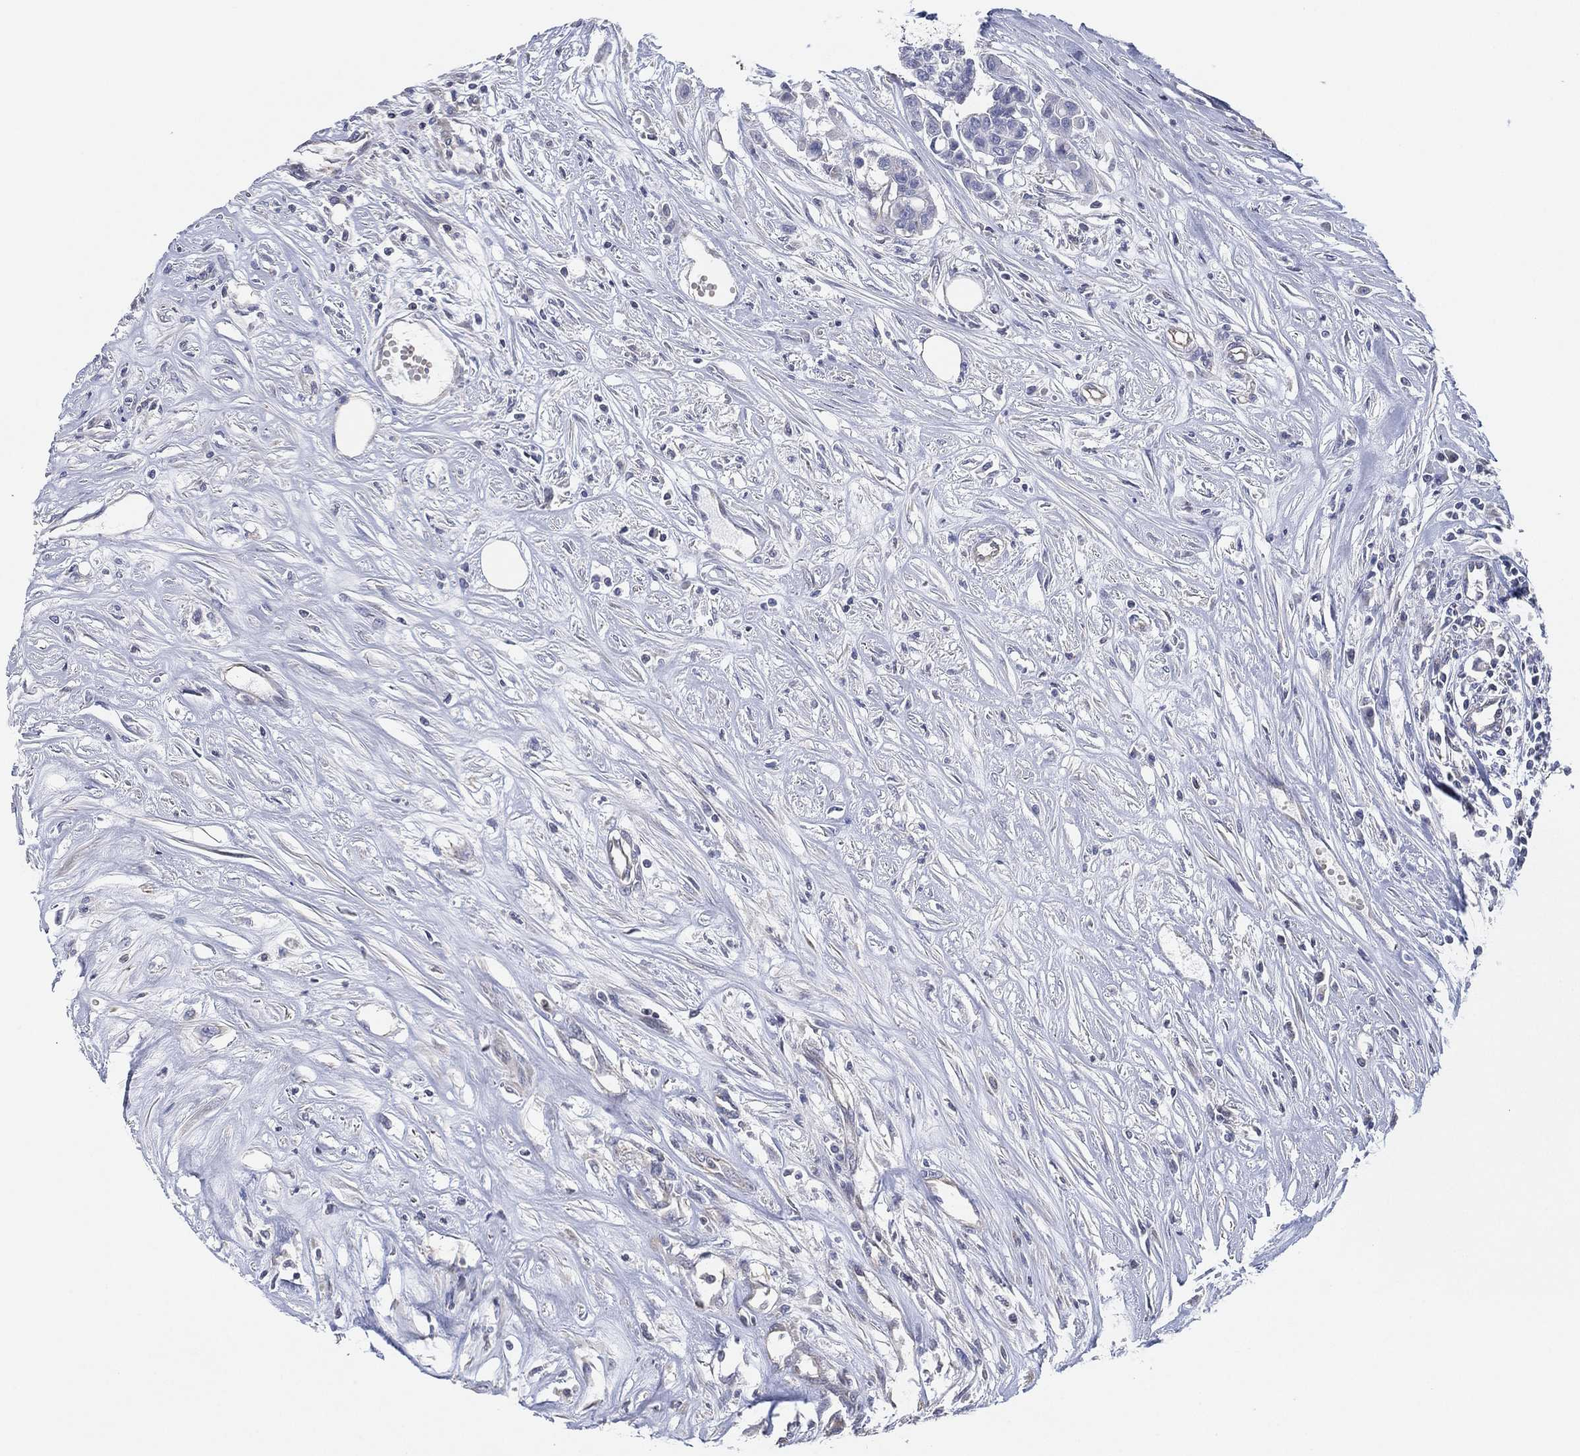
{"staining": {"intensity": "negative", "quantity": "none", "location": "none"}, "tissue": "carcinoid", "cell_type": "Tumor cells", "image_type": "cancer", "snomed": [{"axis": "morphology", "description": "Carcinoid, malignant, NOS"}, {"axis": "topography", "description": "Colon"}], "caption": "DAB immunohistochemical staining of malignant carcinoid demonstrates no significant expression in tumor cells. Nuclei are stained in blue.", "gene": "CFTR", "patient": {"sex": "male", "age": 81}}